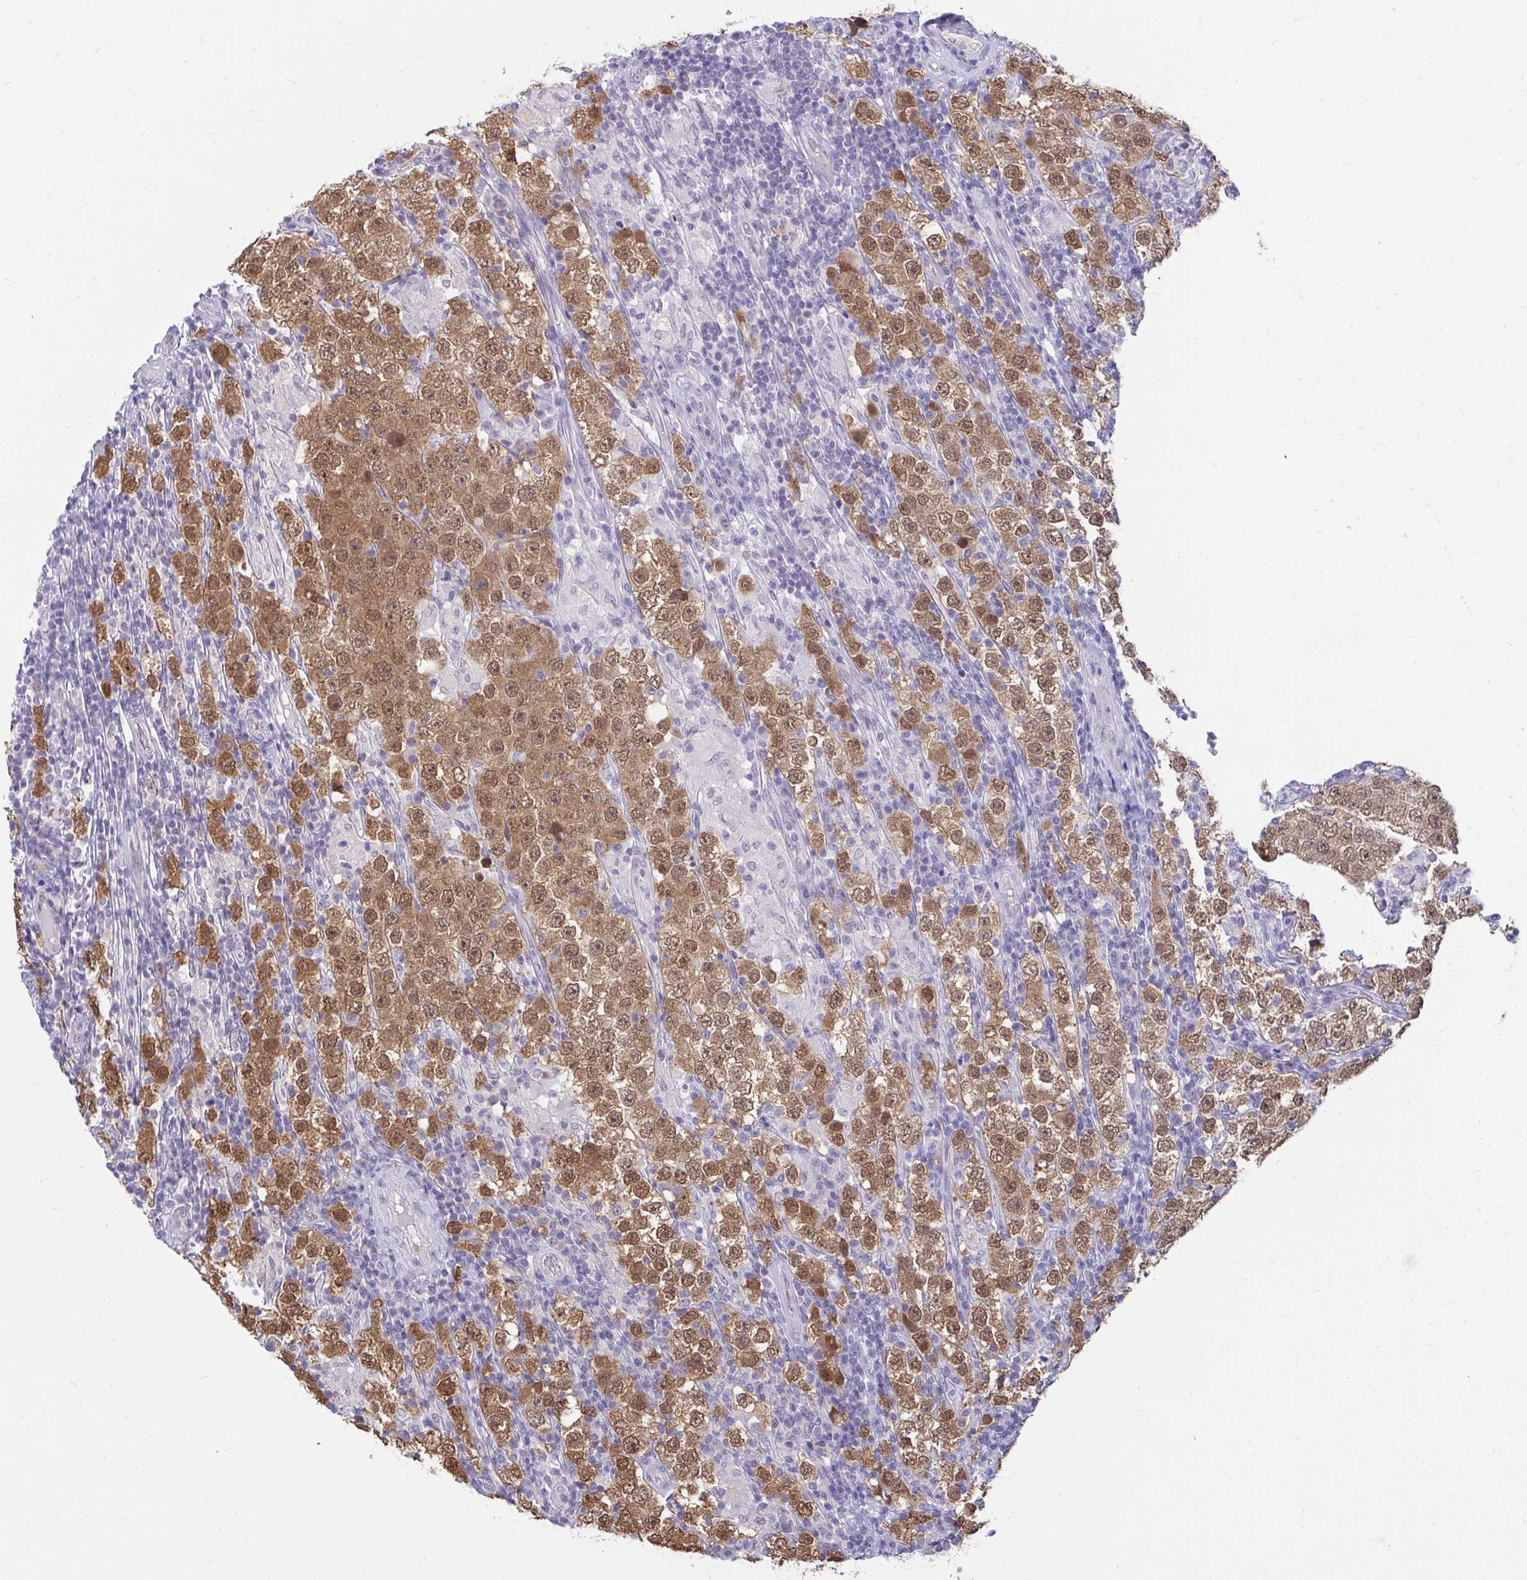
{"staining": {"intensity": "moderate", "quantity": ">75%", "location": "cytoplasmic/membranous,nuclear"}, "tissue": "testis cancer", "cell_type": "Tumor cells", "image_type": "cancer", "snomed": [{"axis": "morphology", "description": "Normal tissue, NOS"}, {"axis": "morphology", "description": "Urothelial carcinoma, High grade"}, {"axis": "morphology", "description": "Seminoma, NOS"}, {"axis": "morphology", "description": "Carcinoma, Embryonal, NOS"}, {"axis": "topography", "description": "Urinary bladder"}, {"axis": "topography", "description": "Testis"}], "caption": "A medium amount of moderate cytoplasmic/membranous and nuclear staining is seen in about >75% of tumor cells in urothelial carcinoma (high-grade) (testis) tissue.", "gene": "CSE1L", "patient": {"sex": "male", "age": 41}}